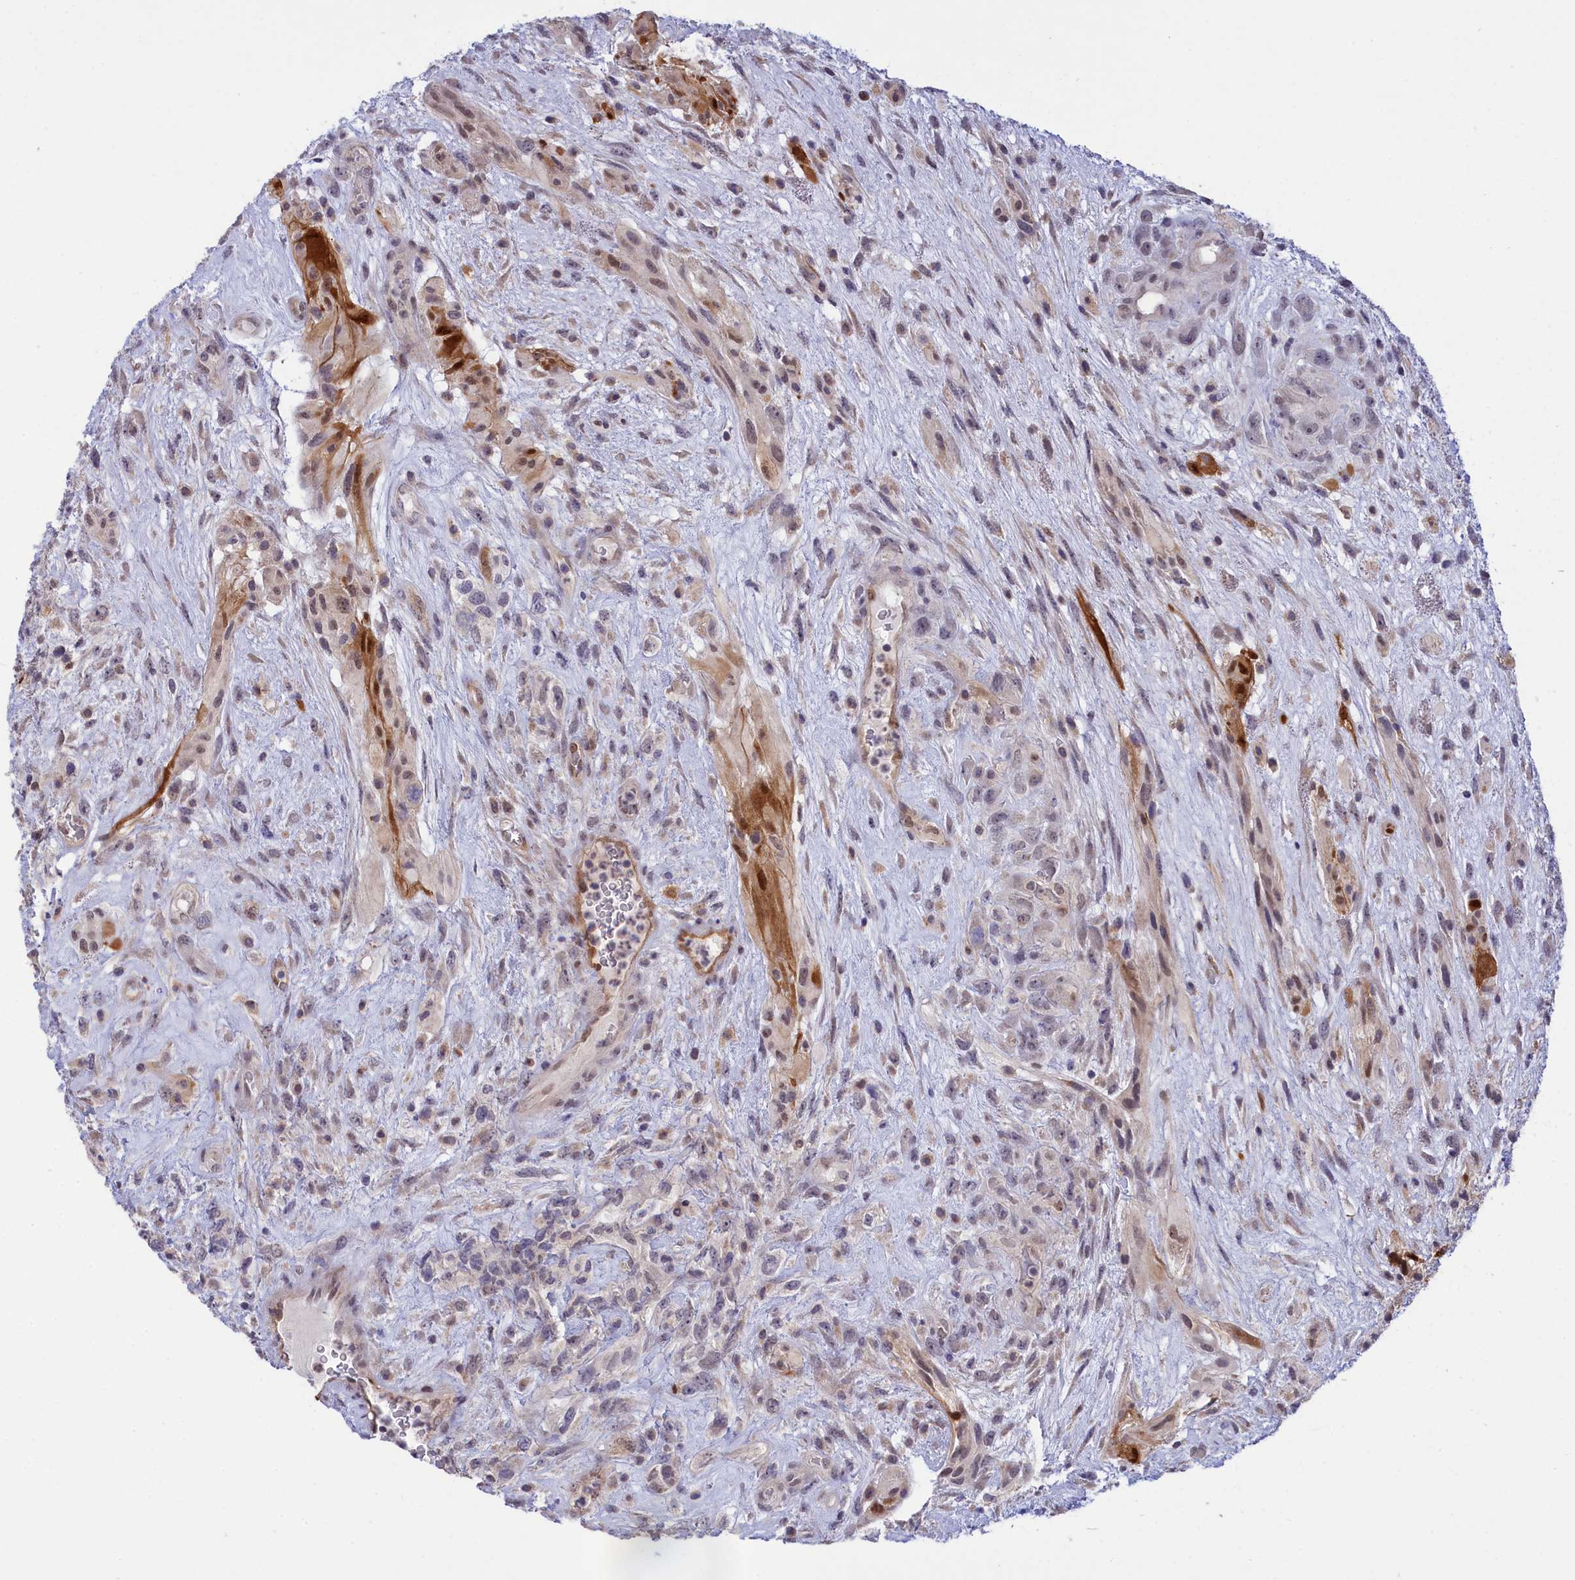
{"staining": {"intensity": "weak", "quantity": "<25%", "location": "nuclear"}, "tissue": "glioma", "cell_type": "Tumor cells", "image_type": "cancer", "snomed": [{"axis": "morphology", "description": "Glioma, malignant, High grade"}, {"axis": "topography", "description": "Brain"}], "caption": "Immunohistochemistry micrograph of neoplastic tissue: malignant high-grade glioma stained with DAB demonstrates no significant protein positivity in tumor cells.", "gene": "KCTD14", "patient": {"sex": "male", "age": 61}}